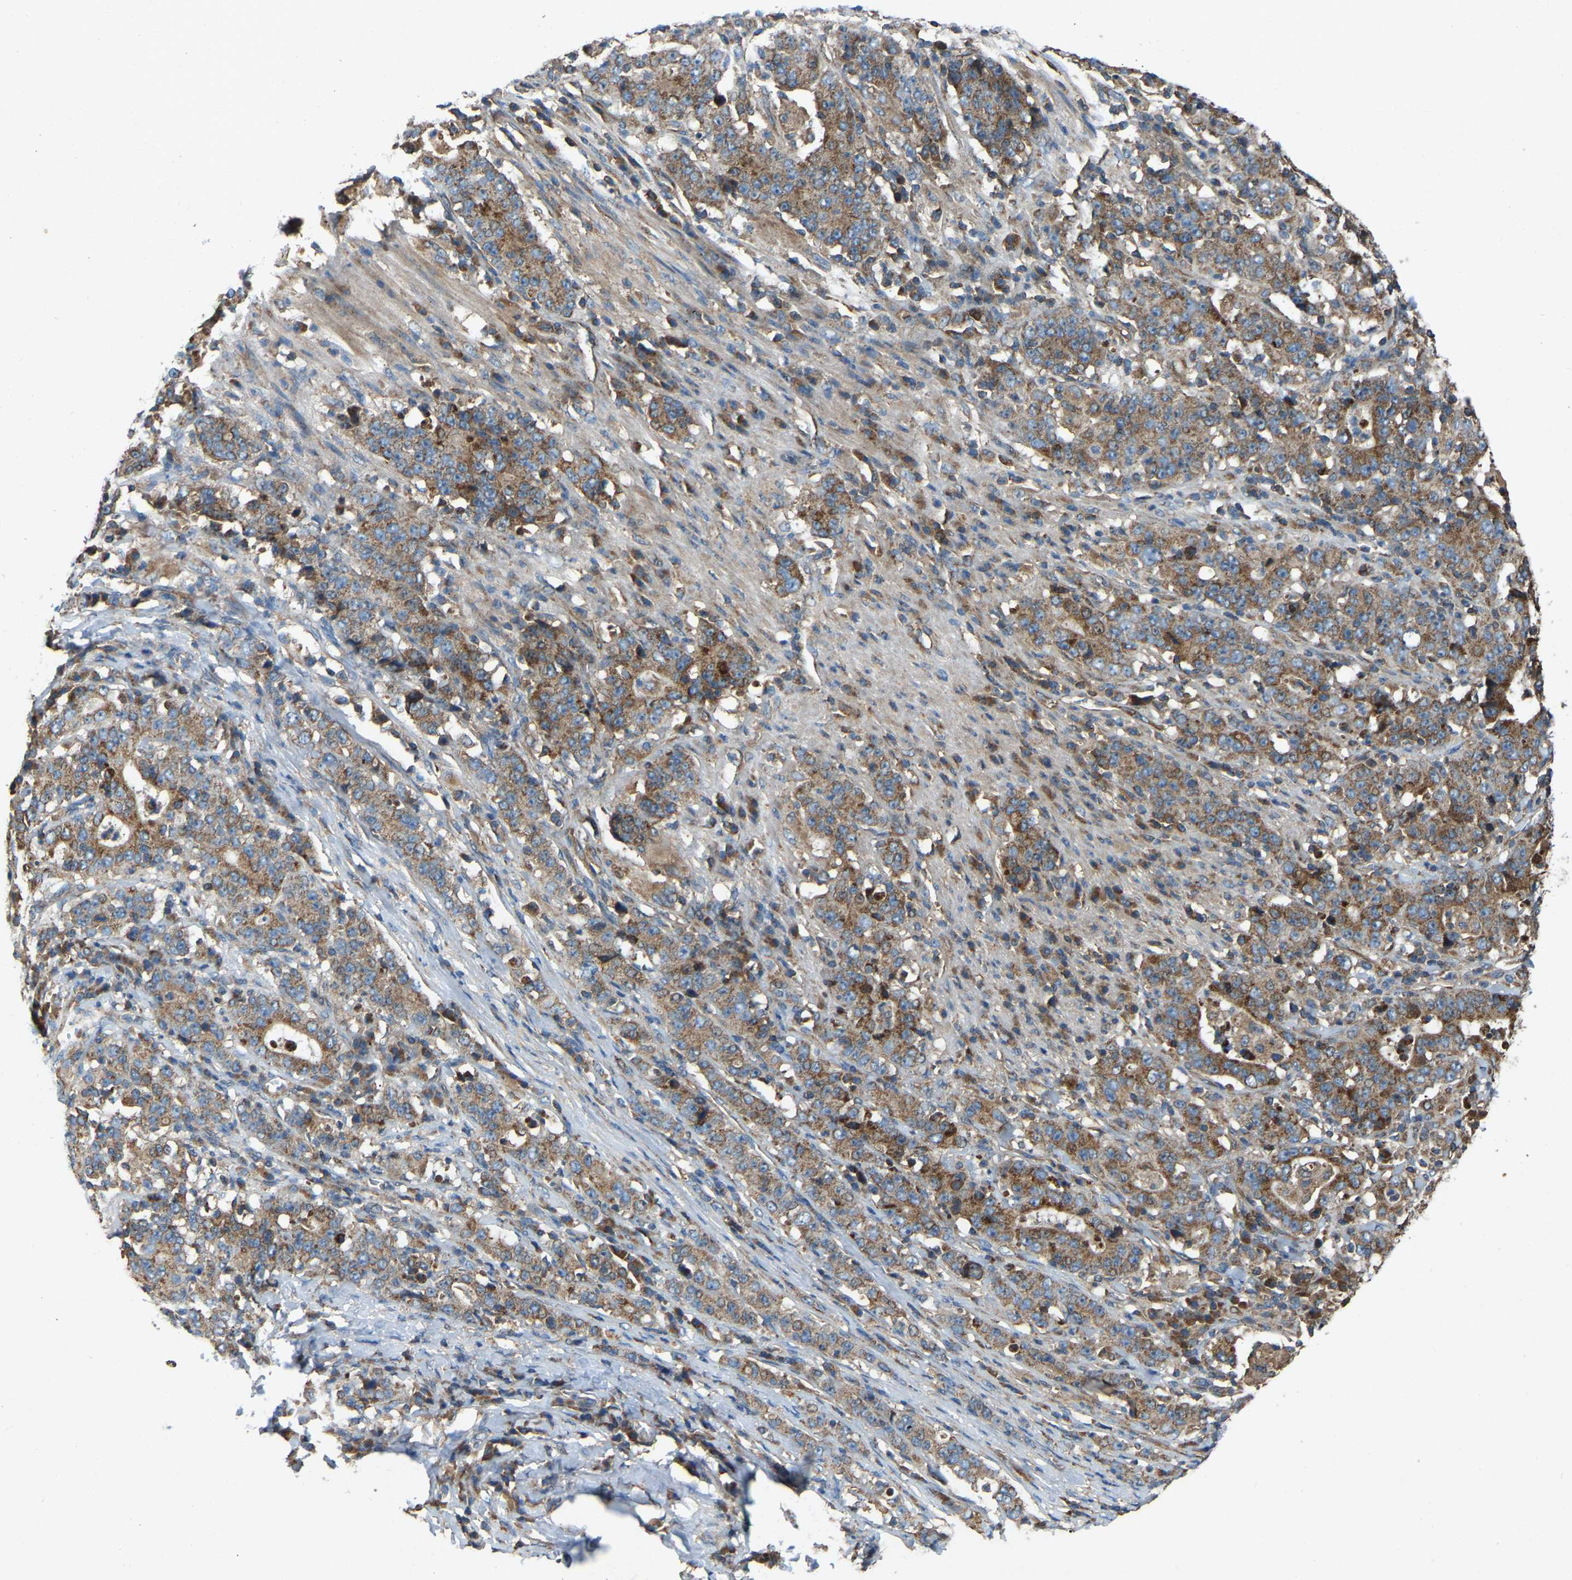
{"staining": {"intensity": "moderate", "quantity": ">75%", "location": "cytoplasmic/membranous"}, "tissue": "stomach cancer", "cell_type": "Tumor cells", "image_type": "cancer", "snomed": [{"axis": "morphology", "description": "Normal tissue, NOS"}, {"axis": "morphology", "description": "Adenocarcinoma, NOS"}, {"axis": "topography", "description": "Stomach, upper"}, {"axis": "topography", "description": "Stomach"}], "caption": "This photomicrograph shows stomach cancer stained with IHC to label a protein in brown. The cytoplasmic/membranous of tumor cells show moderate positivity for the protein. Nuclei are counter-stained blue.", "gene": "SAMD9L", "patient": {"sex": "male", "age": 59}}